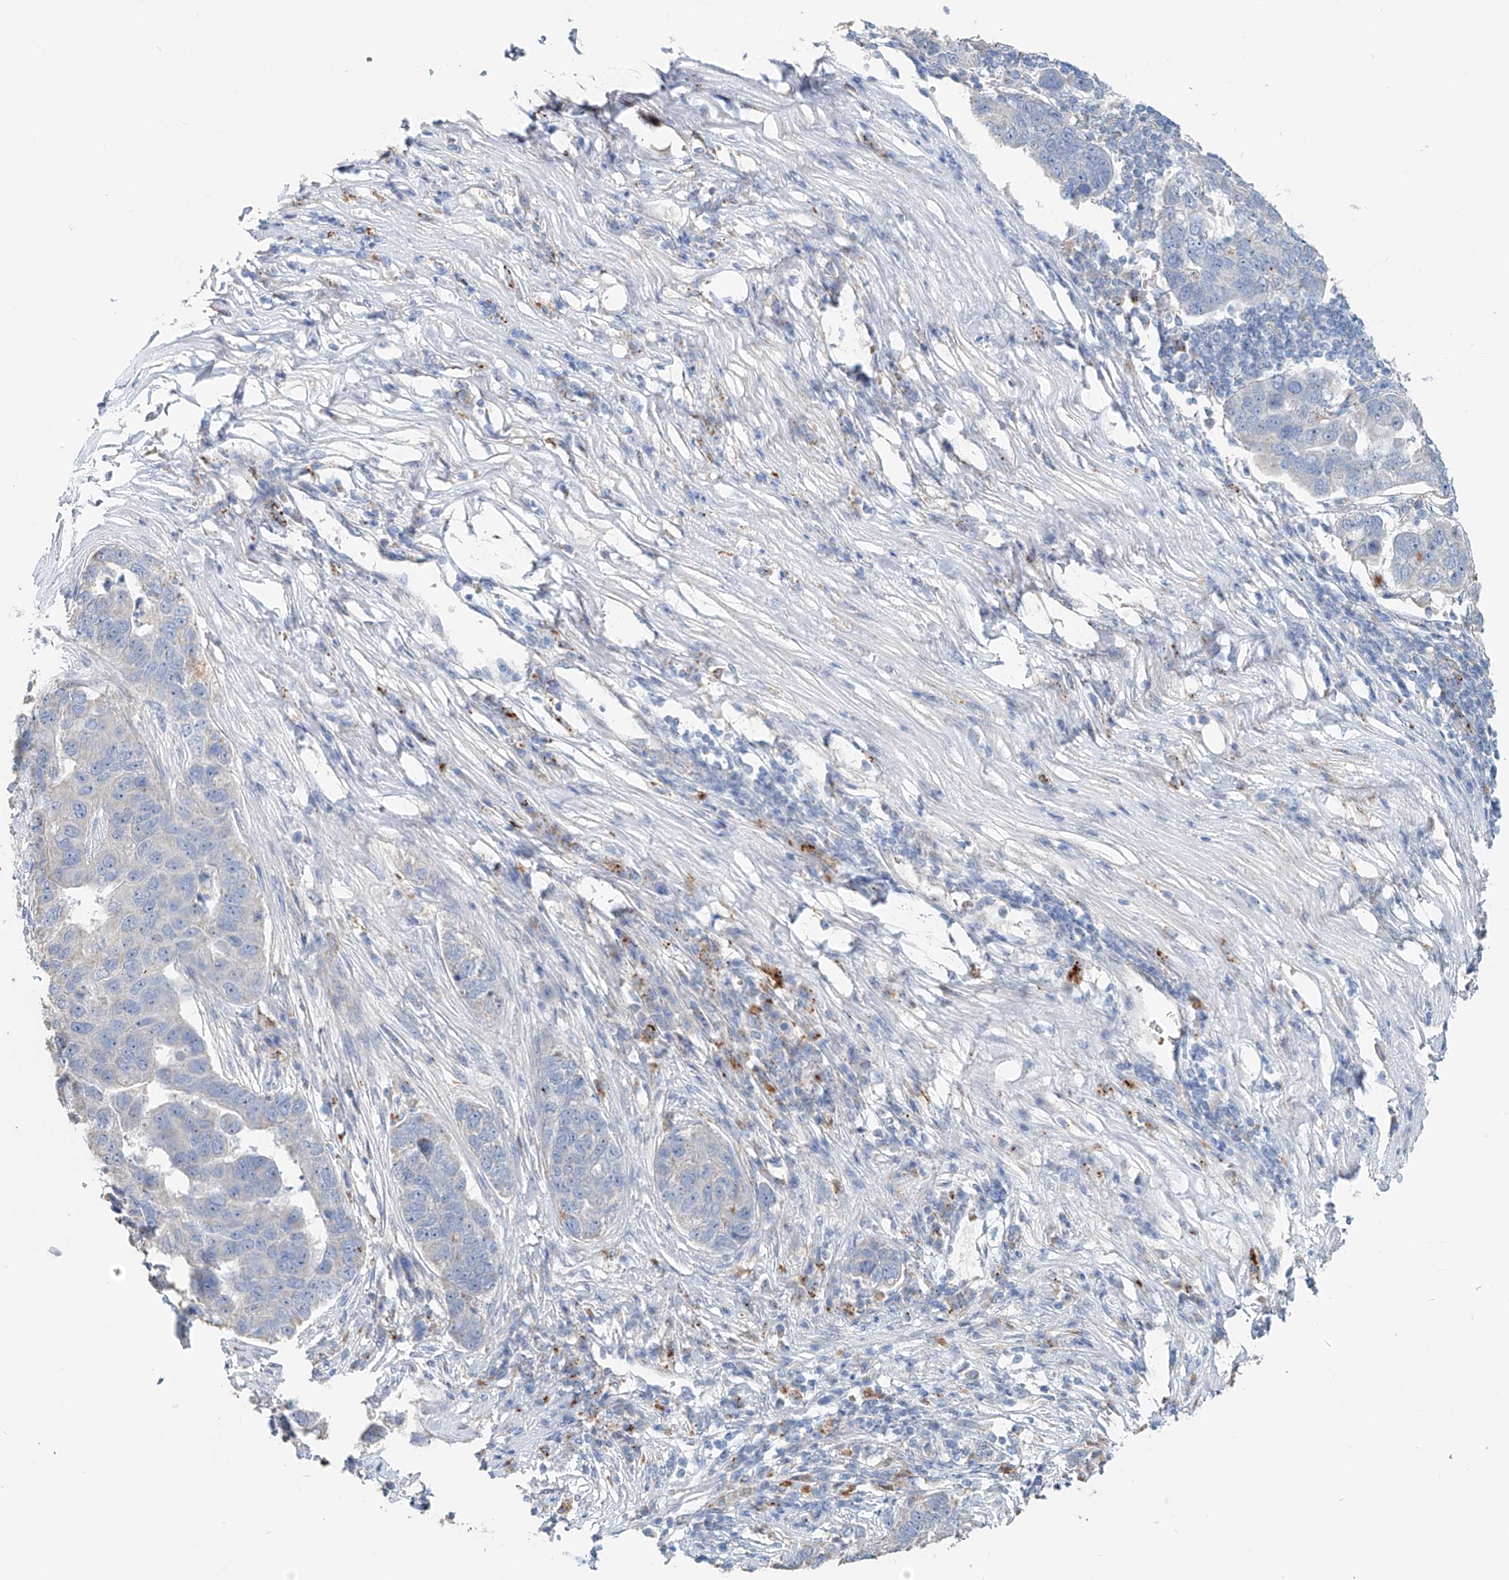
{"staining": {"intensity": "negative", "quantity": "none", "location": "none"}, "tissue": "pancreatic cancer", "cell_type": "Tumor cells", "image_type": "cancer", "snomed": [{"axis": "morphology", "description": "Adenocarcinoma, NOS"}, {"axis": "topography", "description": "Pancreas"}], "caption": "High power microscopy photomicrograph of an IHC image of pancreatic cancer, revealing no significant positivity in tumor cells.", "gene": "TRIM47", "patient": {"sex": "female", "age": 61}}